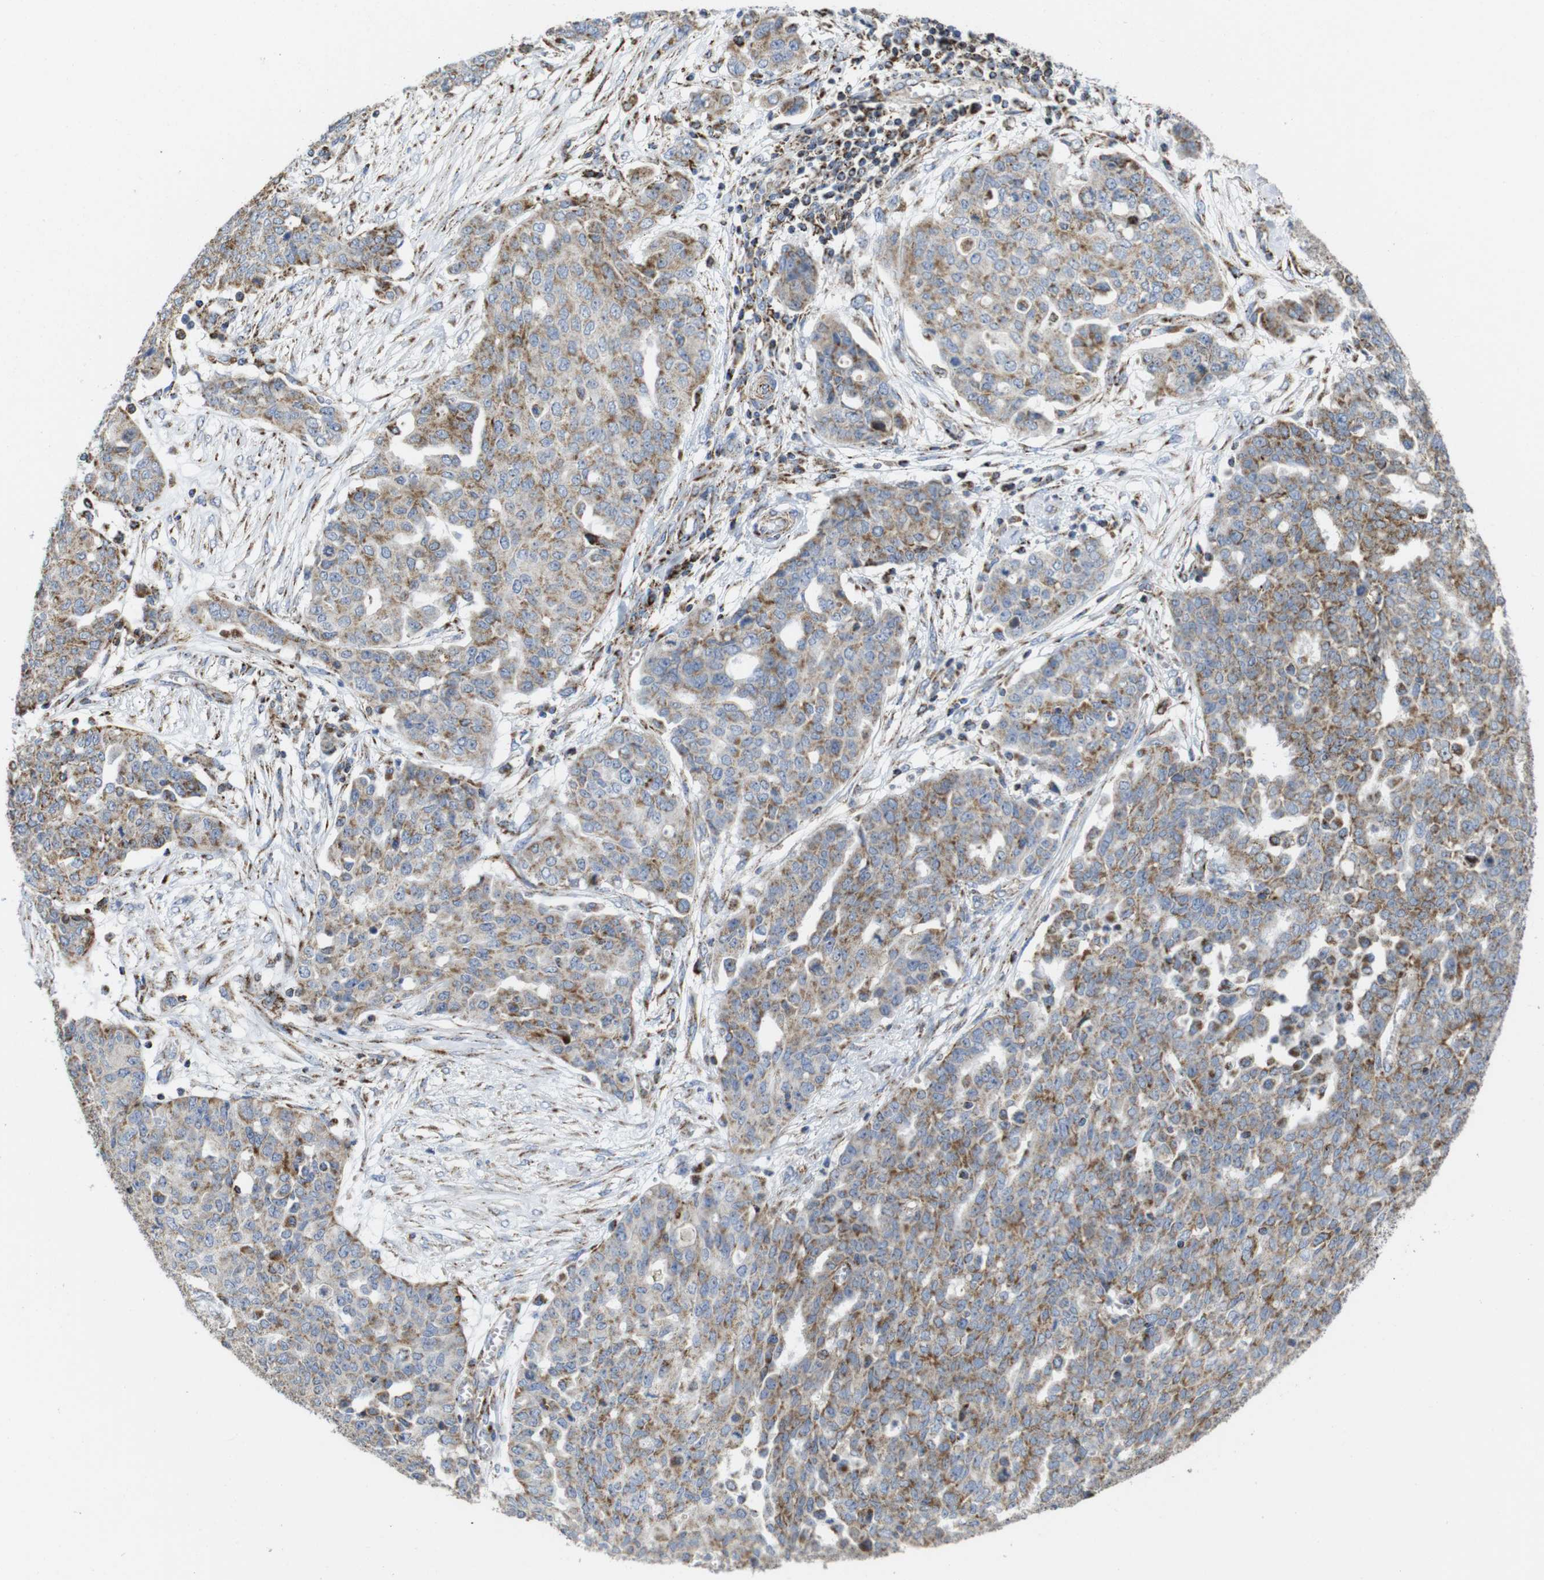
{"staining": {"intensity": "moderate", "quantity": "<25%", "location": "cytoplasmic/membranous"}, "tissue": "ovarian cancer", "cell_type": "Tumor cells", "image_type": "cancer", "snomed": [{"axis": "morphology", "description": "Cystadenocarcinoma, serous, NOS"}, {"axis": "topography", "description": "Soft tissue"}, {"axis": "topography", "description": "Ovary"}], "caption": "DAB immunohistochemical staining of ovarian cancer (serous cystadenocarcinoma) exhibits moderate cytoplasmic/membranous protein expression in about <25% of tumor cells.", "gene": "TMEM192", "patient": {"sex": "female", "age": 57}}